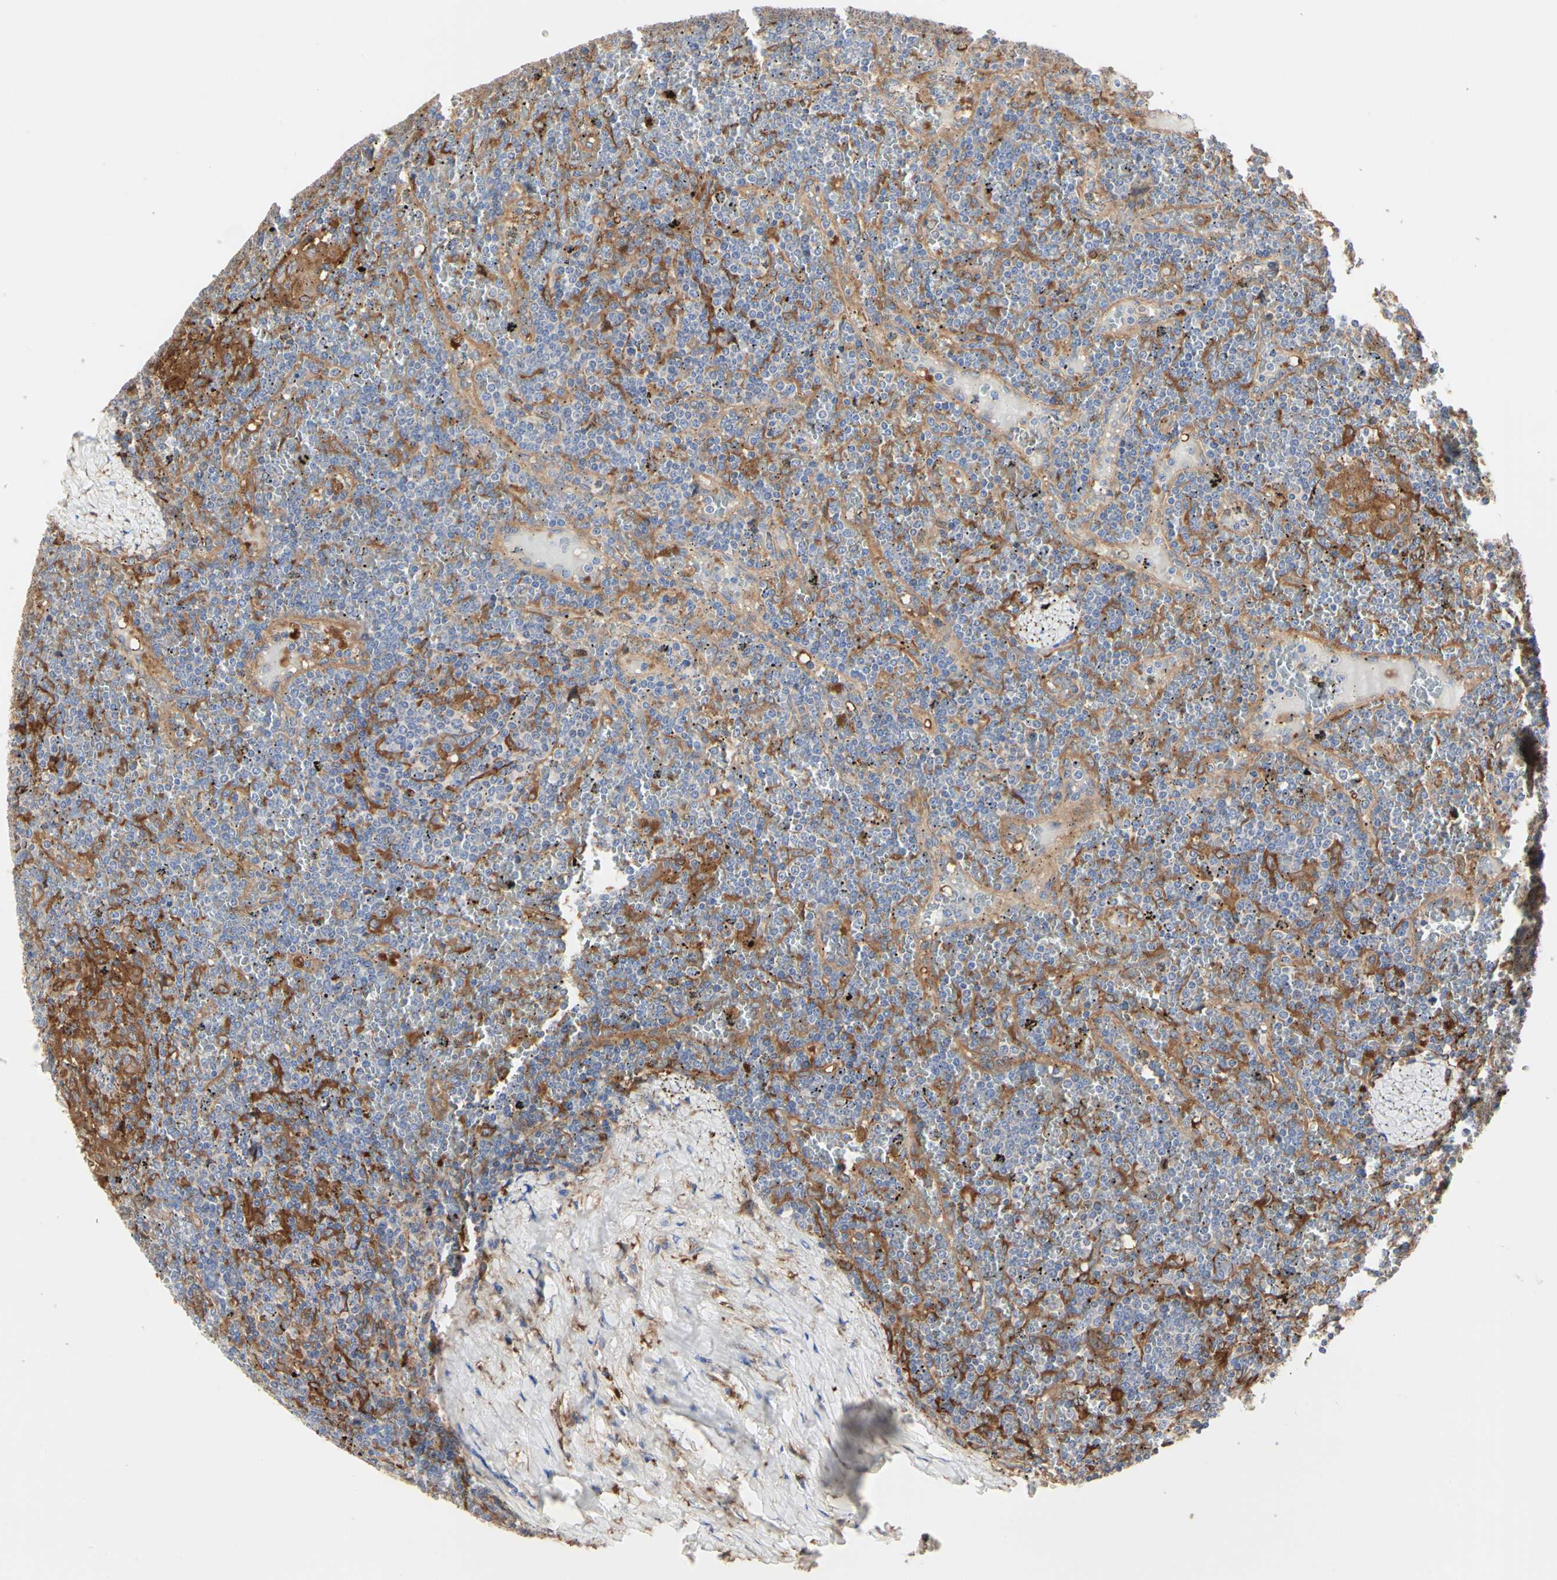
{"staining": {"intensity": "weak", "quantity": "<25%", "location": "cytoplasmic/membranous"}, "tissue": "lymphoma", "cell_type": "Tumor cells", "image_type": "cancer", "snomed": [{"axis": "morphology", "description": "Malignant lymphoma, non-Hodgkin's type, Low grade"}, {"axis": "topography", "description": "Spleen"}], "caption": "DAB (3,3'-diaminobenzidine) immunohistochemical staining of human lymphoma exhibits no significant positivity in tumor cells.", "gene": "C3orf52", "patient": {"sex": "female", "age": 19}}